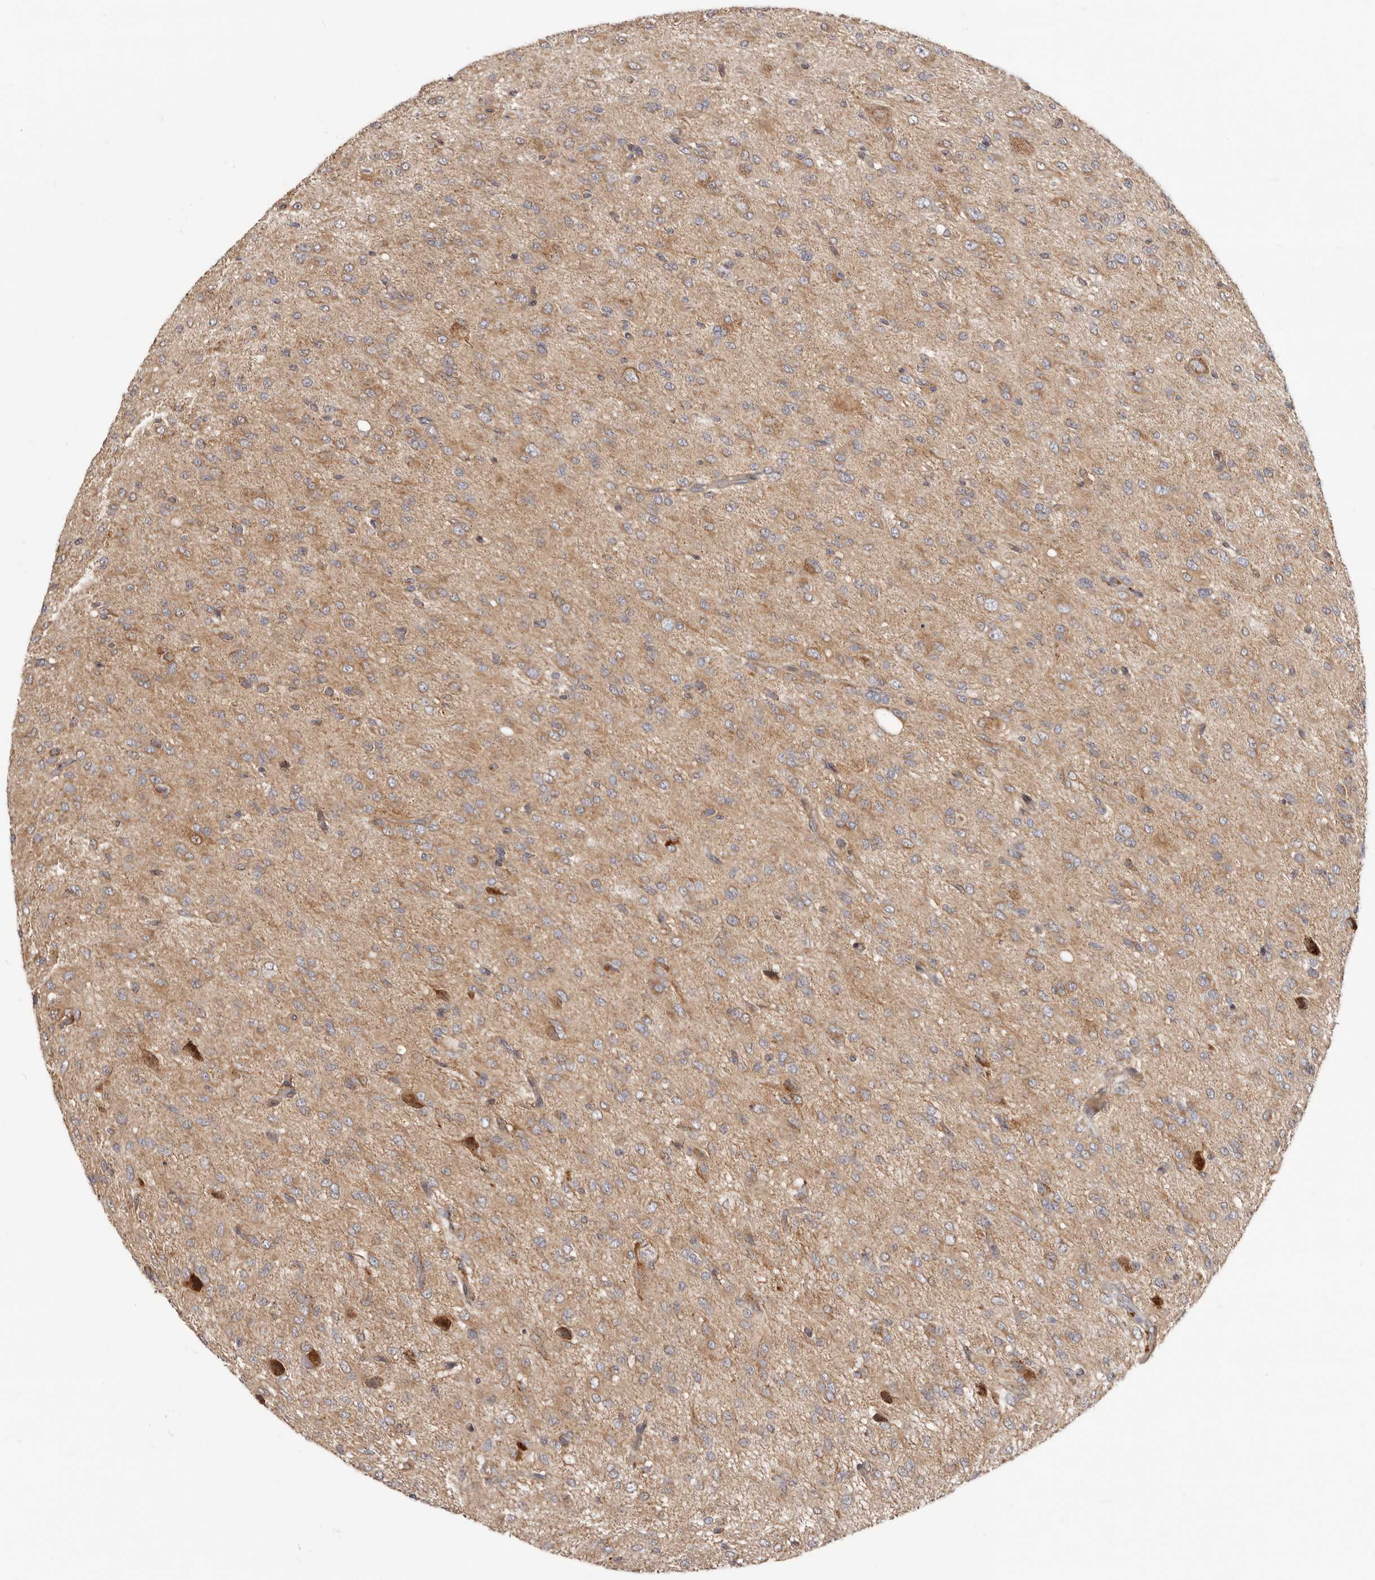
{"staining": {"intensity": "weak", "quantity": ">75%", "location": "cytoplasmic/membranous"}, "tissue": "glioma", "cell_type": "Tumor cells", "image_type": "cancer", "snomed": [{"axis": "morphology", "description": "Glioma, malignant, High grade"}, {"axis": "topography", "description": "Brain"}], "caption": "Malignant glioma (high-grade) stained for a protein (brown) displays weak cytoplasmic/membranous positive expression in approximately >75% of tumor cells.", "gene": "TOR3A", "patient": {"sex": "female", "age": 59}}